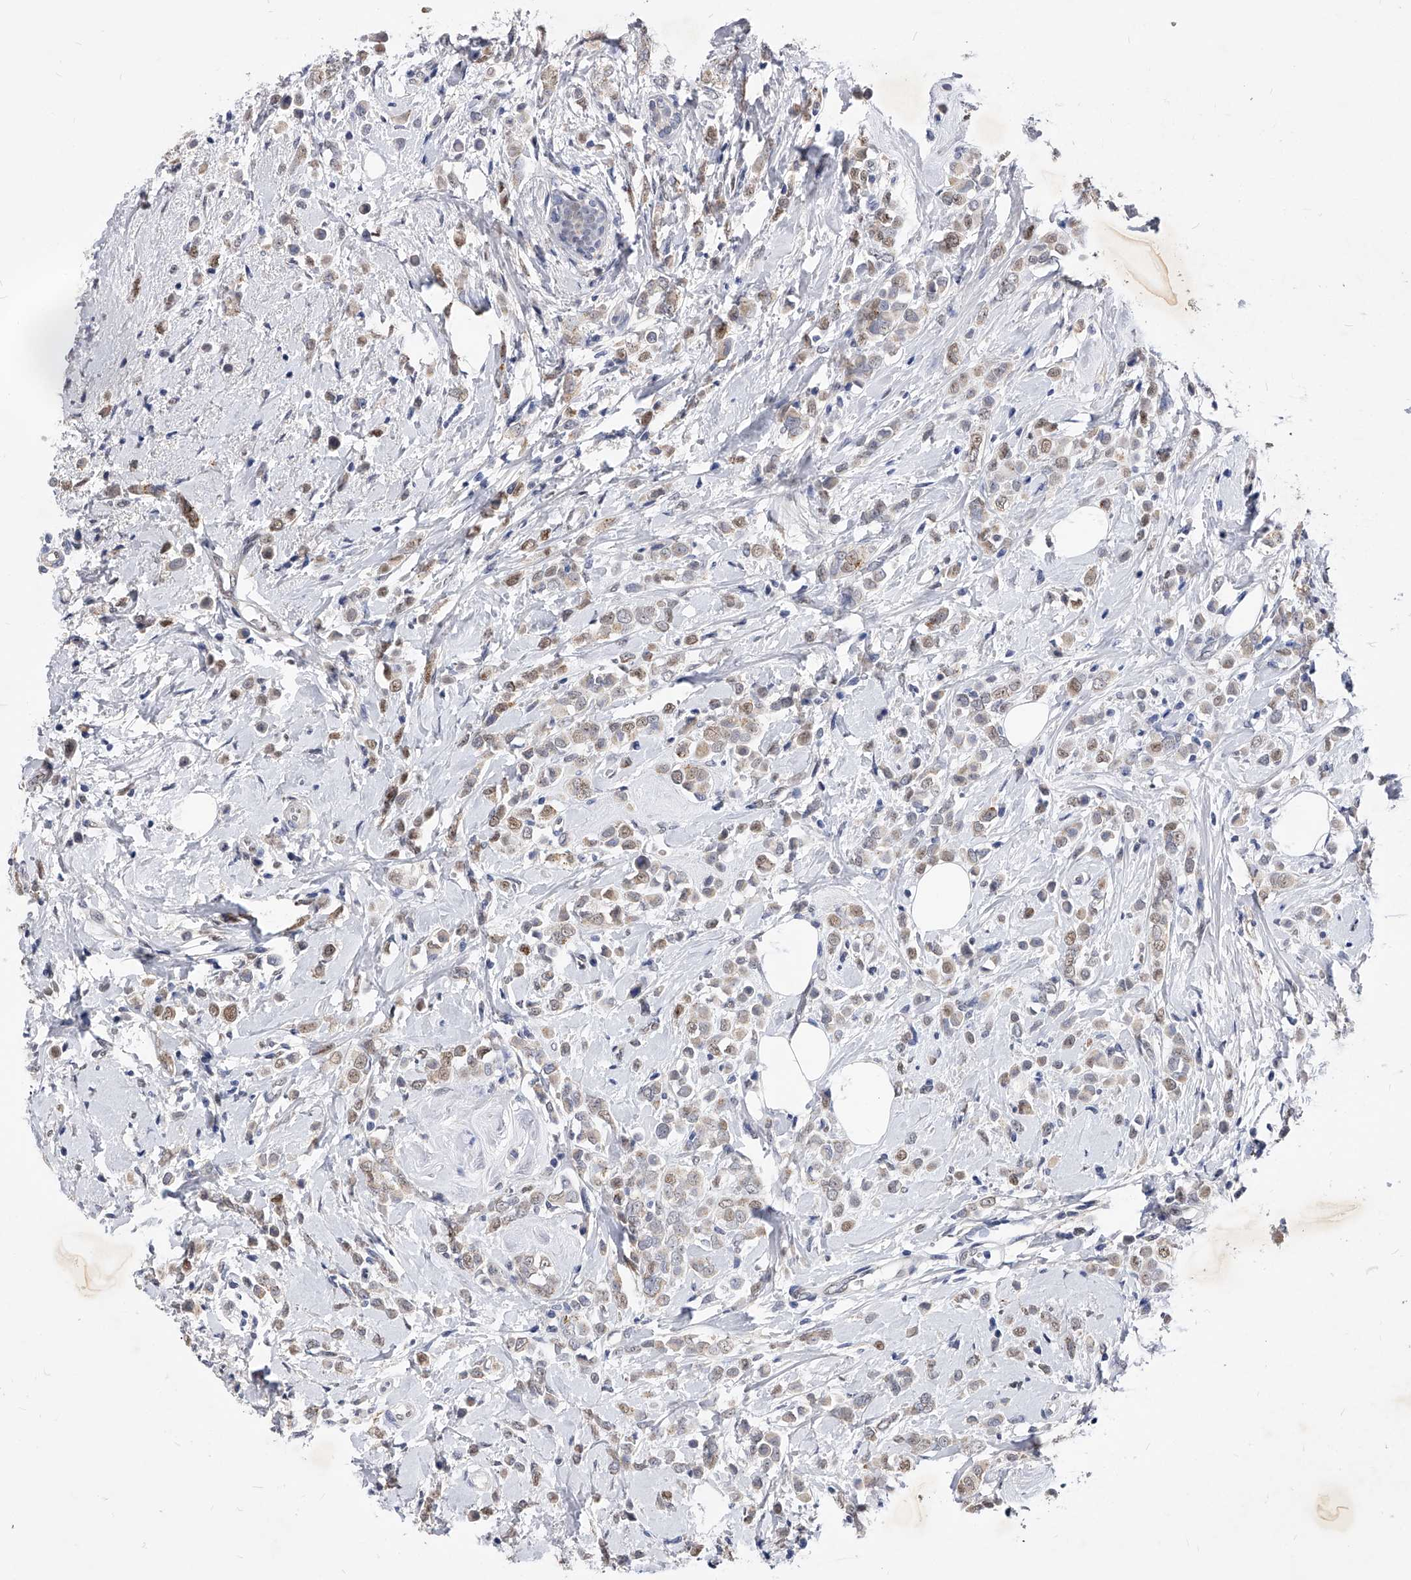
{"staining": {"intensity": "moderate", "quantity": "25%-75%", "location": "cytoplasmic/membranous,nuclear"}, "tissue": "breast cancer", "cell_type": "Tumor cells", "image_type": "cancer", "snomed": [{"axis": "morphology", "description": "Lobular carcinoma"}, {"axis": "topography", "description": "Breast"}], "caption": "Protein positivity by immunohistochemistry (IHC) exhibits moderate cytoplasmic/membranous and nuclear positivity in about 25%-75% of tumor cells in breast cancer (lobular carcinoma). The staining was performed using DAB, with brown indicating positive protein expression. Nuclei are stained blue with hematoxylin.", "gene": "ZNF529", "patient": {"sex": "female", "age": 47}}